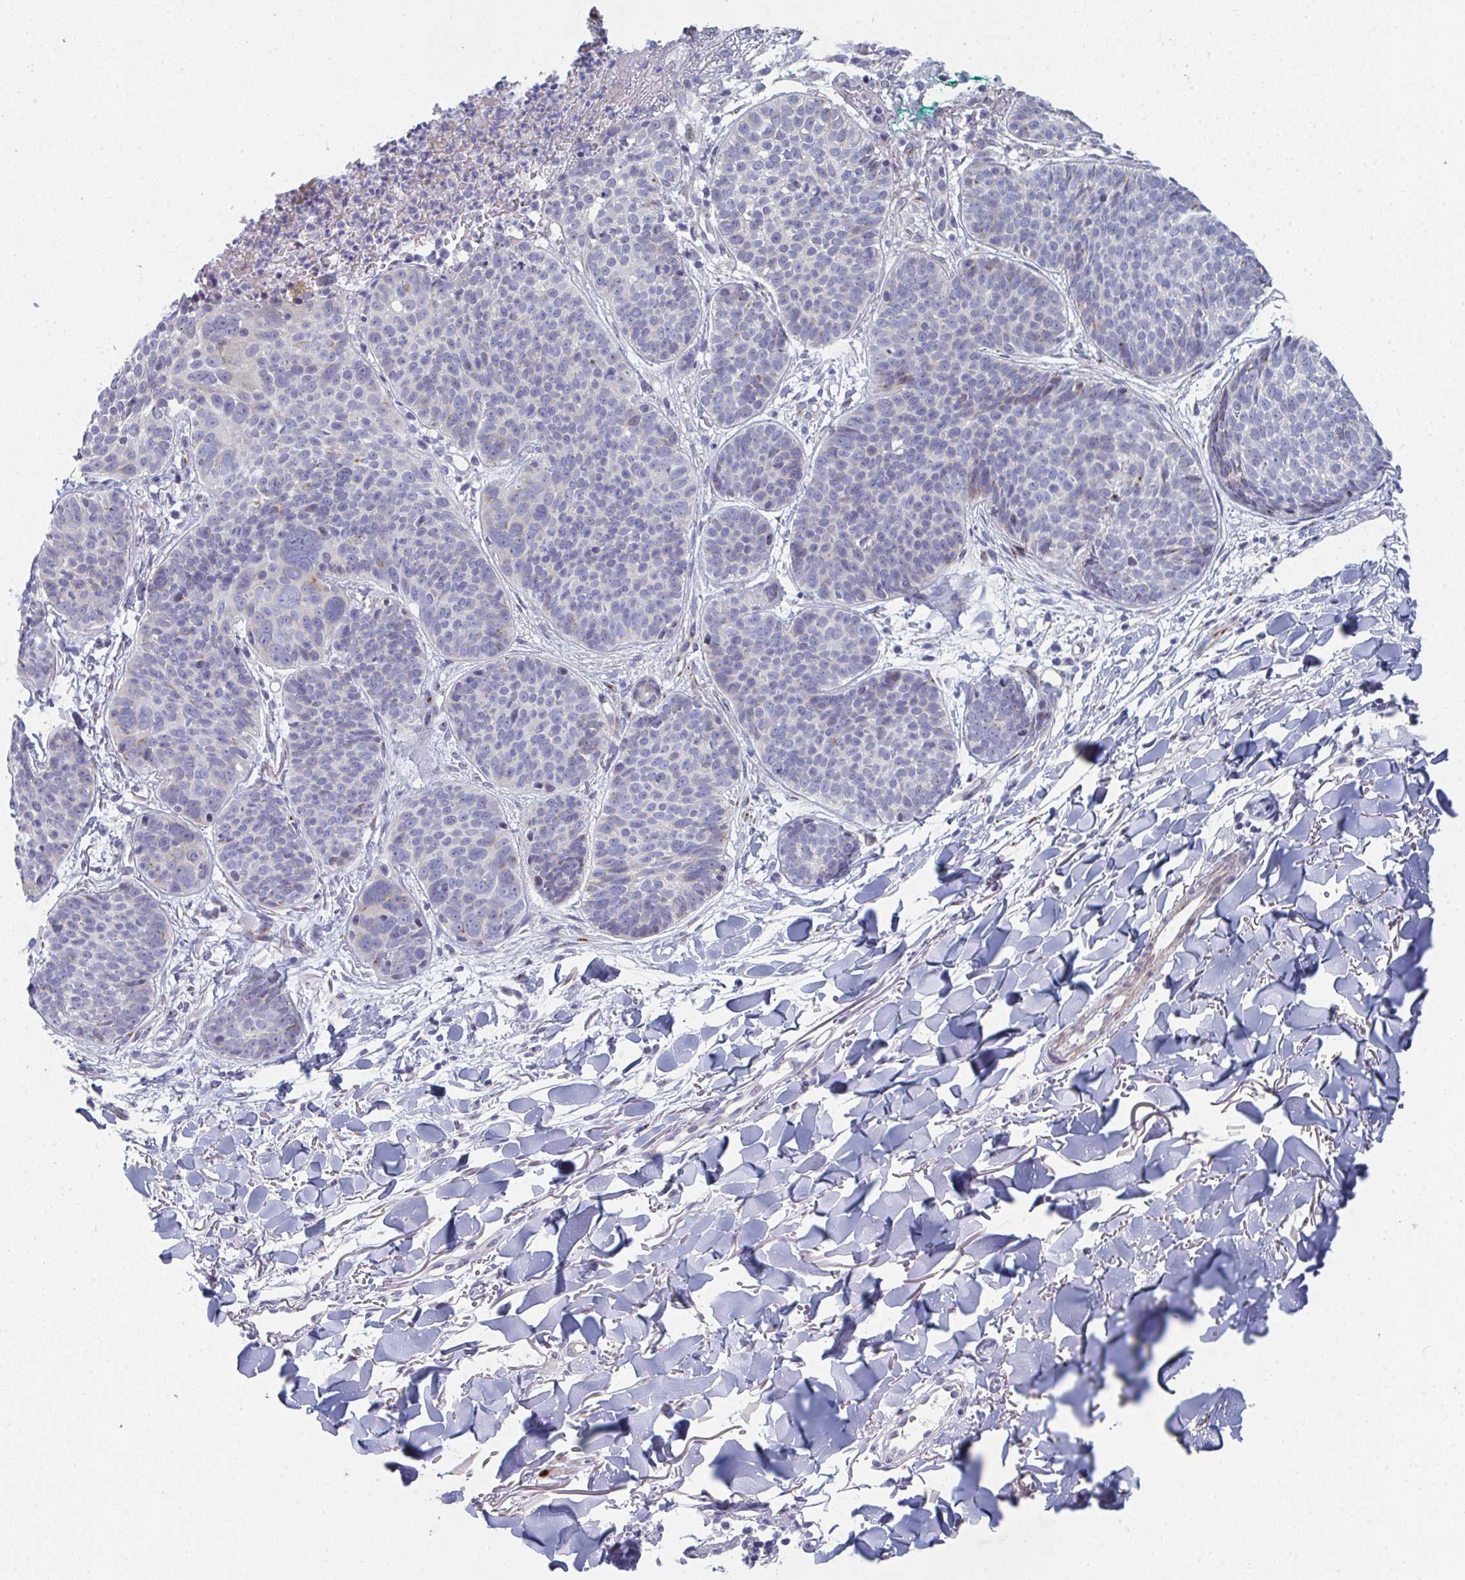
{"staining": {"intensity": "negative", "quantity": "none", "location": "none"}, "tissue": "skin cancer", "cell_type": "Tumor cells", "image_type": "cancer", "snomed": [{"axis": "morphology", "description": "Basal cell carcinoma"}, {"axis": "topography", "description": "Skin"}, {"axis": "topography", "description": "Skin of neck"}, {"axis": "topography", "description": "Skin of shoulder"}, {"axis": "topography", "description": "Skin of back"}], "caption": "A micrograph of human skin cancer (basal cell carcinoma) is negative for staining in tumor cells.", "gene": "PSMG1", "patient": {"sex": "male", "age": 80}}